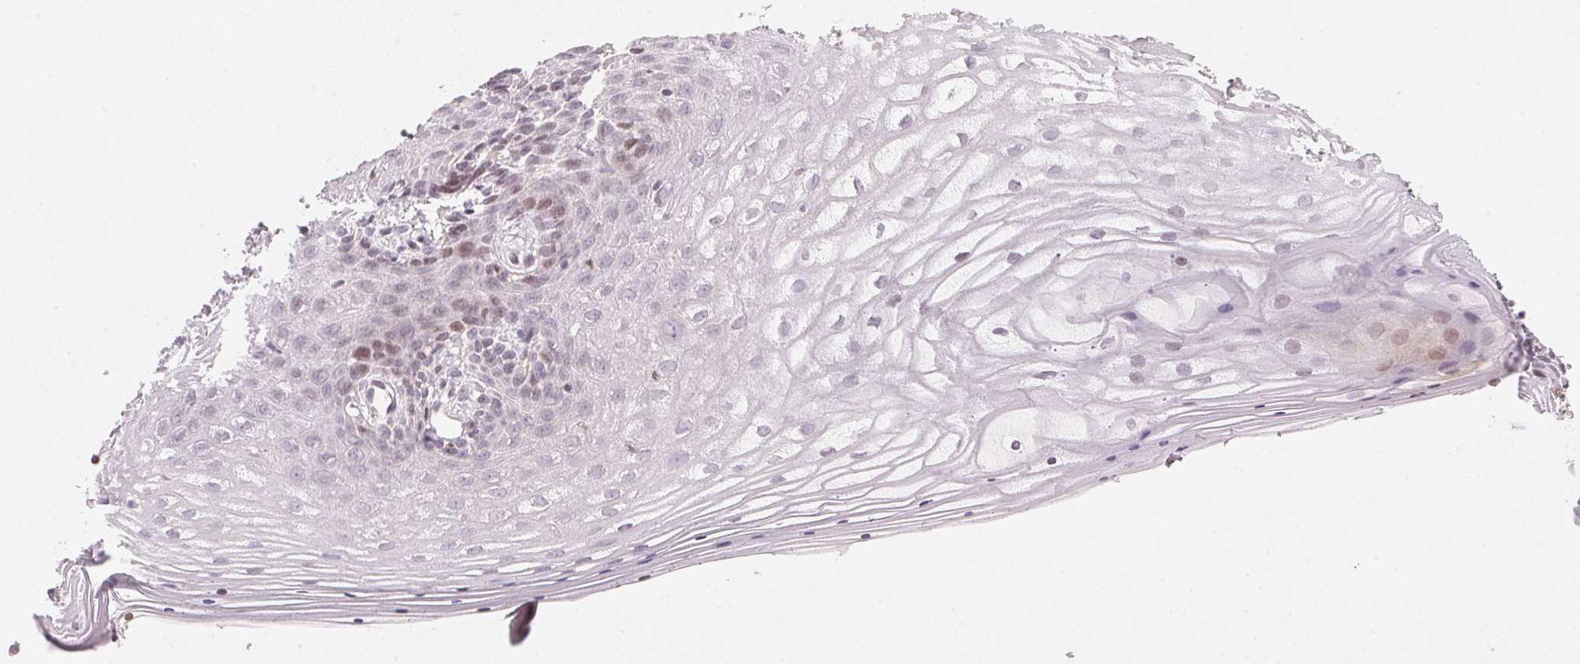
{"staining": {"intensity": "negative", "quantity": "none", "location": "none"}, "tissue": "vagina", "cell_type": "Squamous epithelial cells", "image_type": "normal", "snomed": [{"axis": "morphology", "description": "Normal tissue, NOS"}, {"axis": "topography", "description": "Vagina"}], "caption": "Unremarkable vagina was stained to show a protein in brown. There is no significant staining in squamous epithelial cells. (DAB IHC, high magnification).", "gene": "SFRP4", "patient": {"sex": "female", "age": 42}}